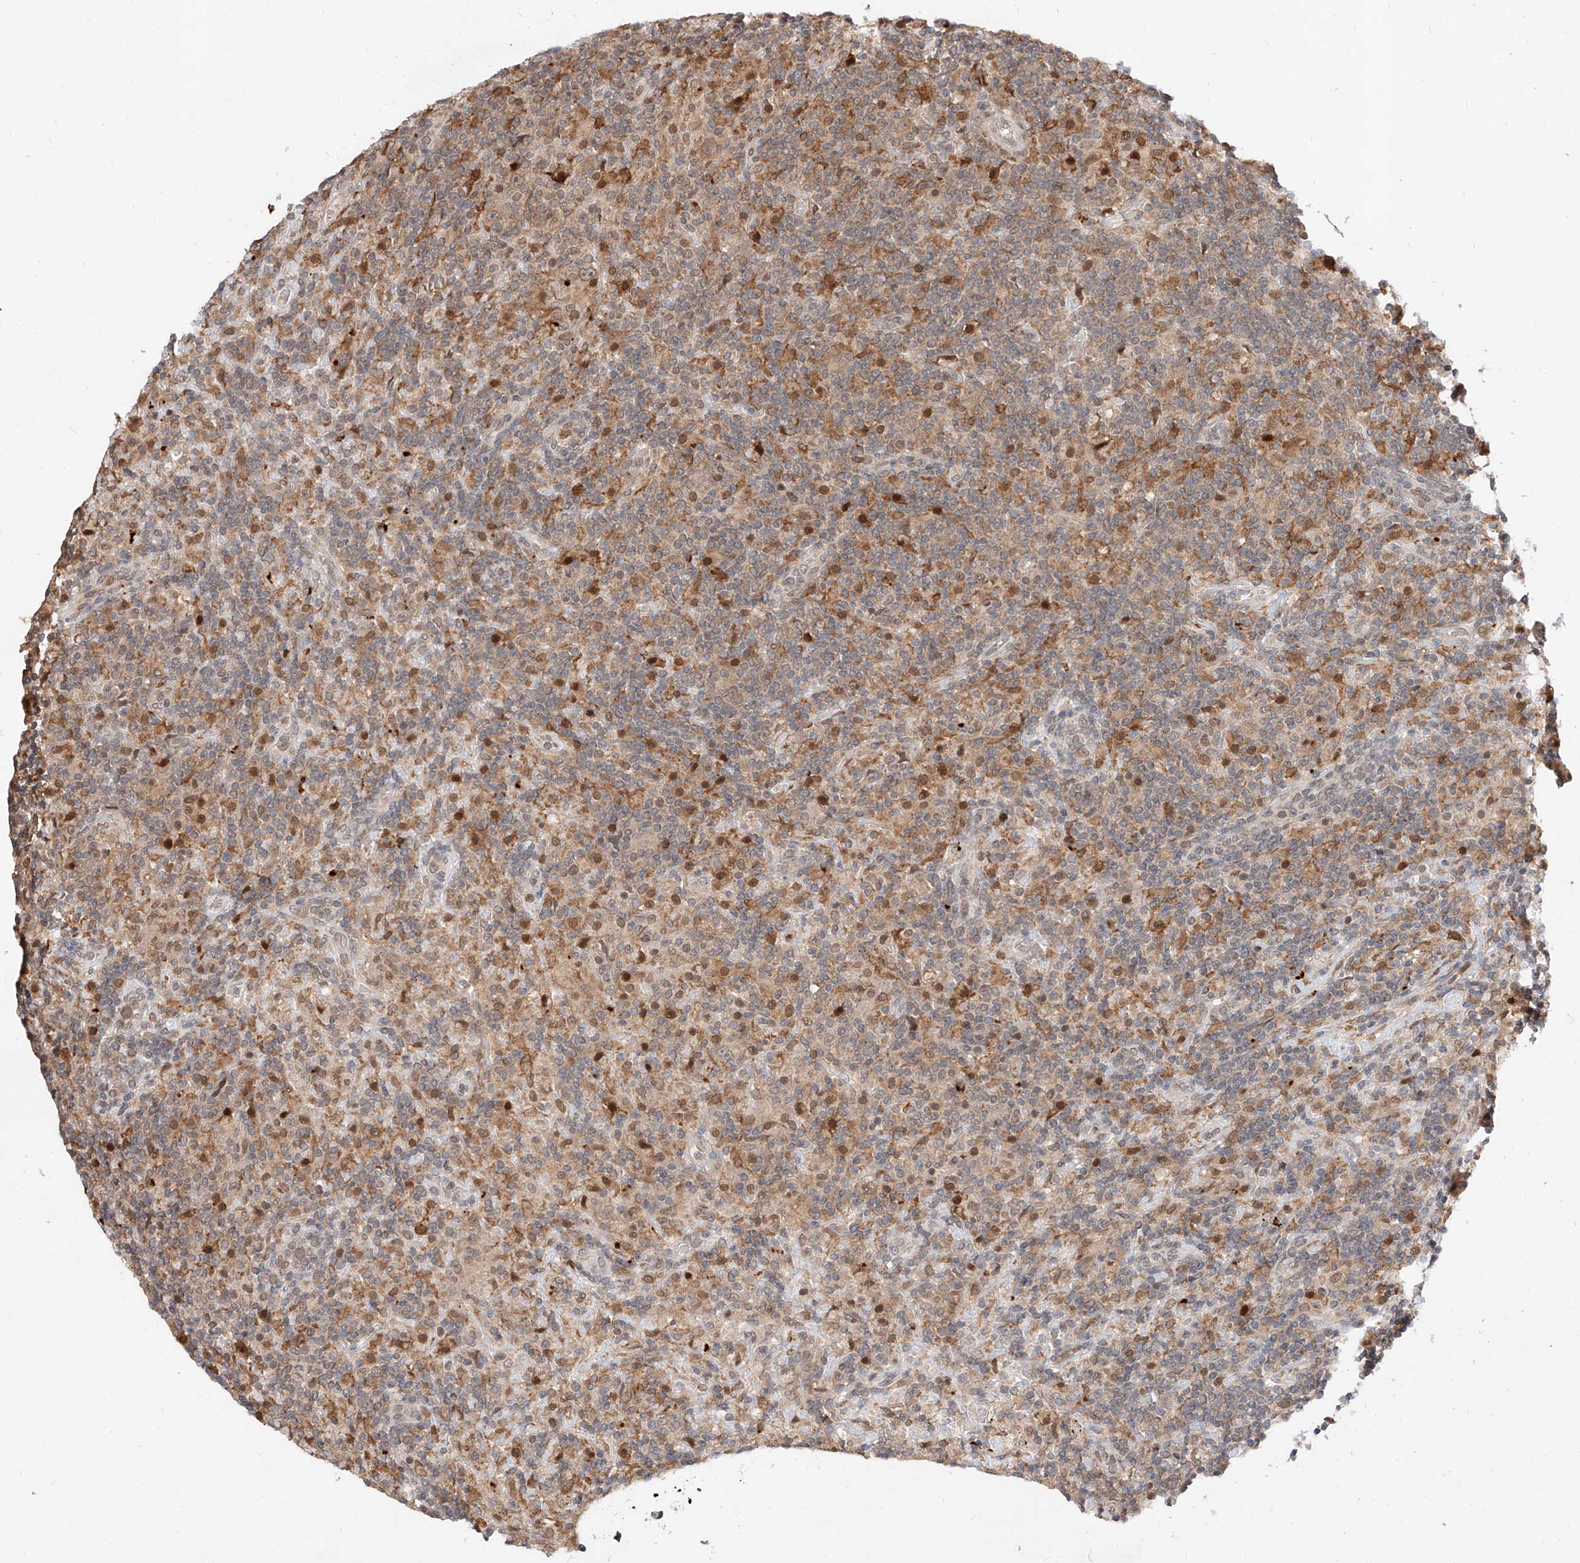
{"staining": {"intensity": "weak", "quantity": ">75%", "location": "cytoplasmic/membranous,nuclear"}, "tissue": "lymphoma", "cell_type": "Tumor cells", "image_type": "cancer", "snomed": [{"axis": "morphology", "description": "Hodgkin's disease, NOS"}, {"axis": "topography", "description": "Lymph node"}], "caption": "About >75% of tumor cells in lymphoma exhibit weak cytoplasmic/membranous and nuclear protein staining as visualized by brown immunohistochemical staining.", "gene": "DIRAS3", "patient": {"sex": "male", "age": 70}}